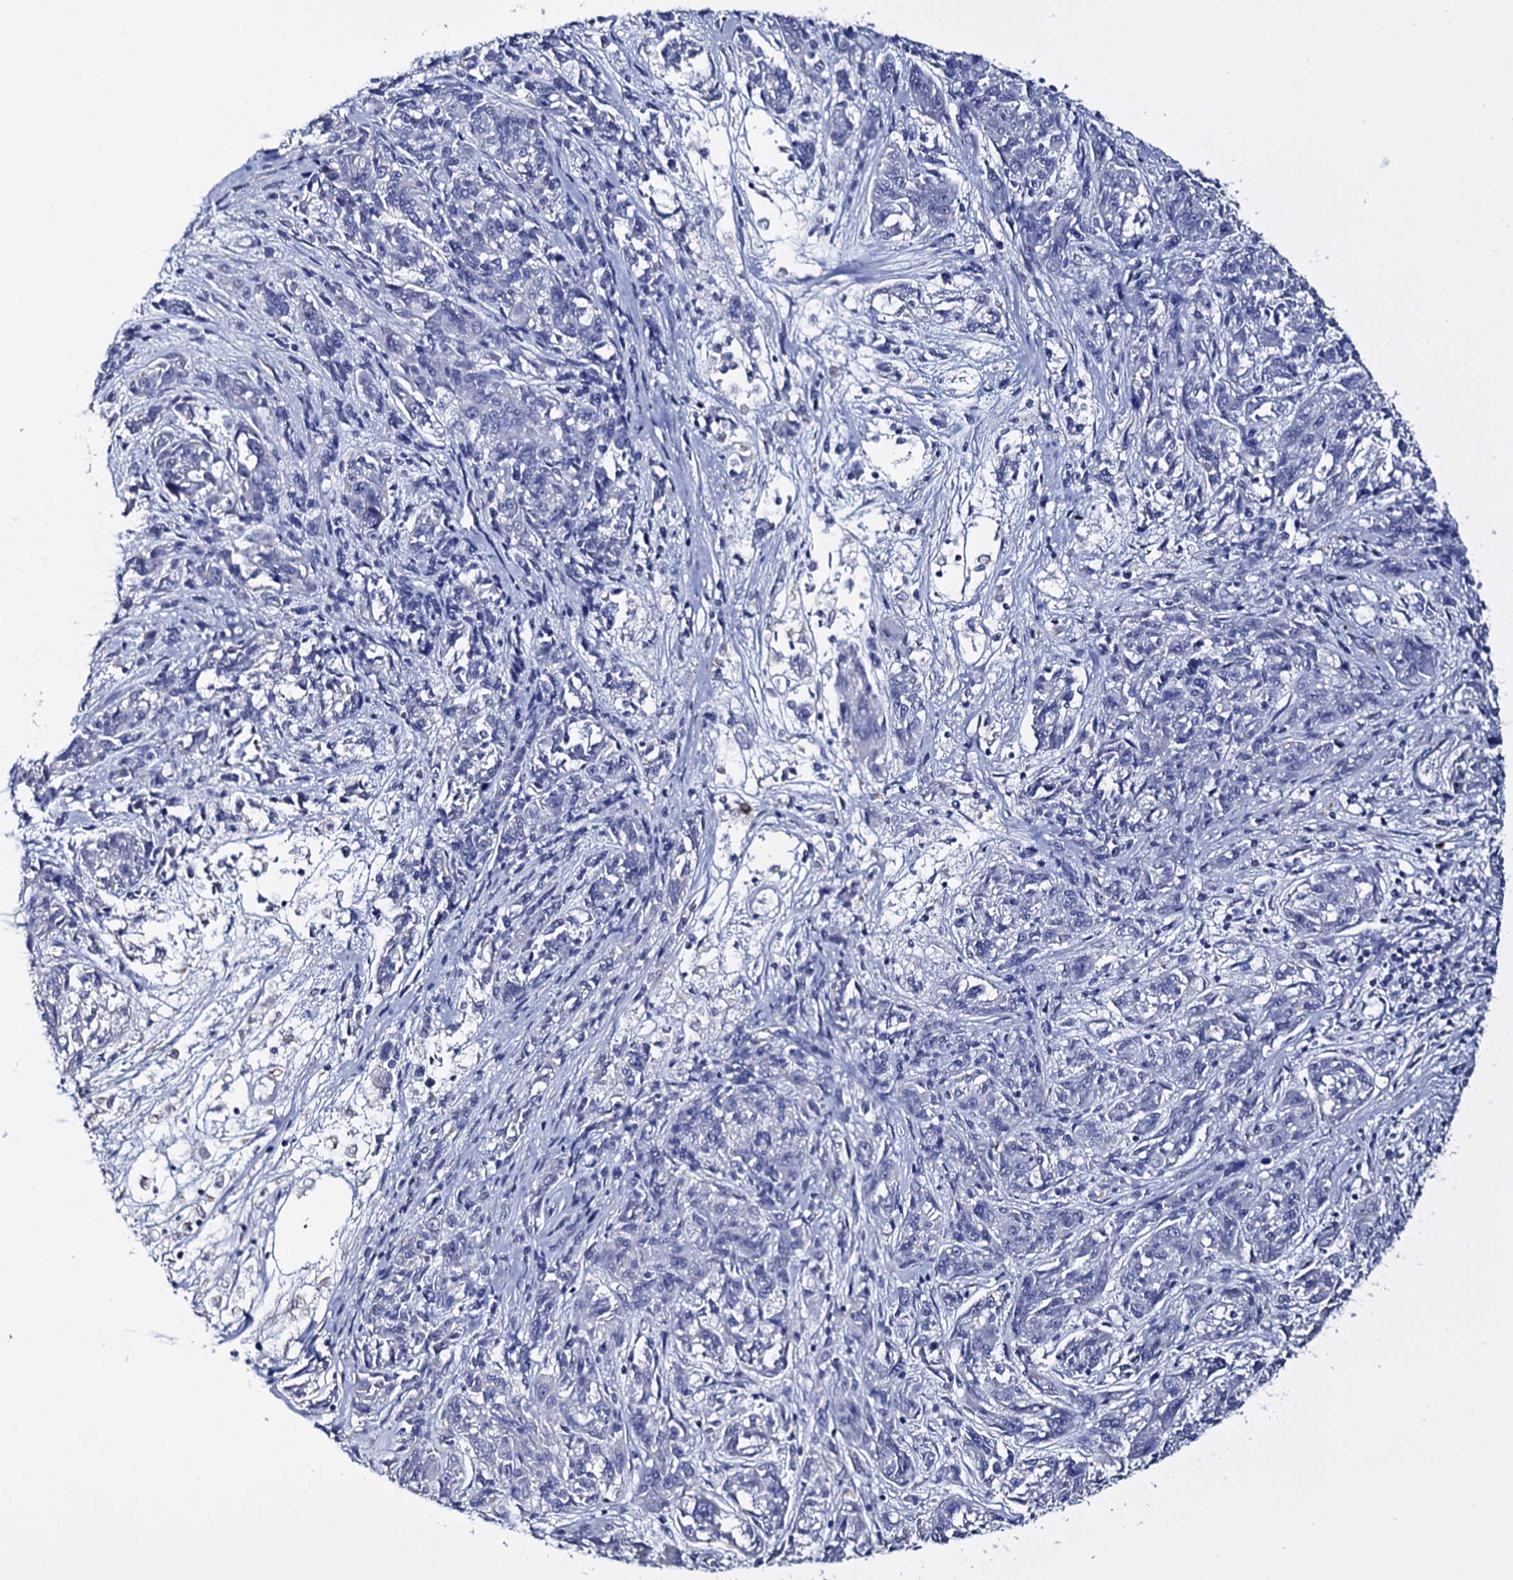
{"staining": {"intensity": "negative", "quantity": "none", "location": "none"}, "tissue": "melanoma", "cell_type": "Tumor cells", "image_type": "cancer", "snomed": [{"axis": "morphology", "description": "Malignant melanoma, NOS"}, {"axis": "topography", "description": "Skin"}], "caption": "Immunohistochemistry (IHC) of human malignant melanoma reveals no positivity in tumor cells. Nuclei are stained in blue.", "gene": "ITPRID2", "patient": {"sex": "male", "age": 53}}